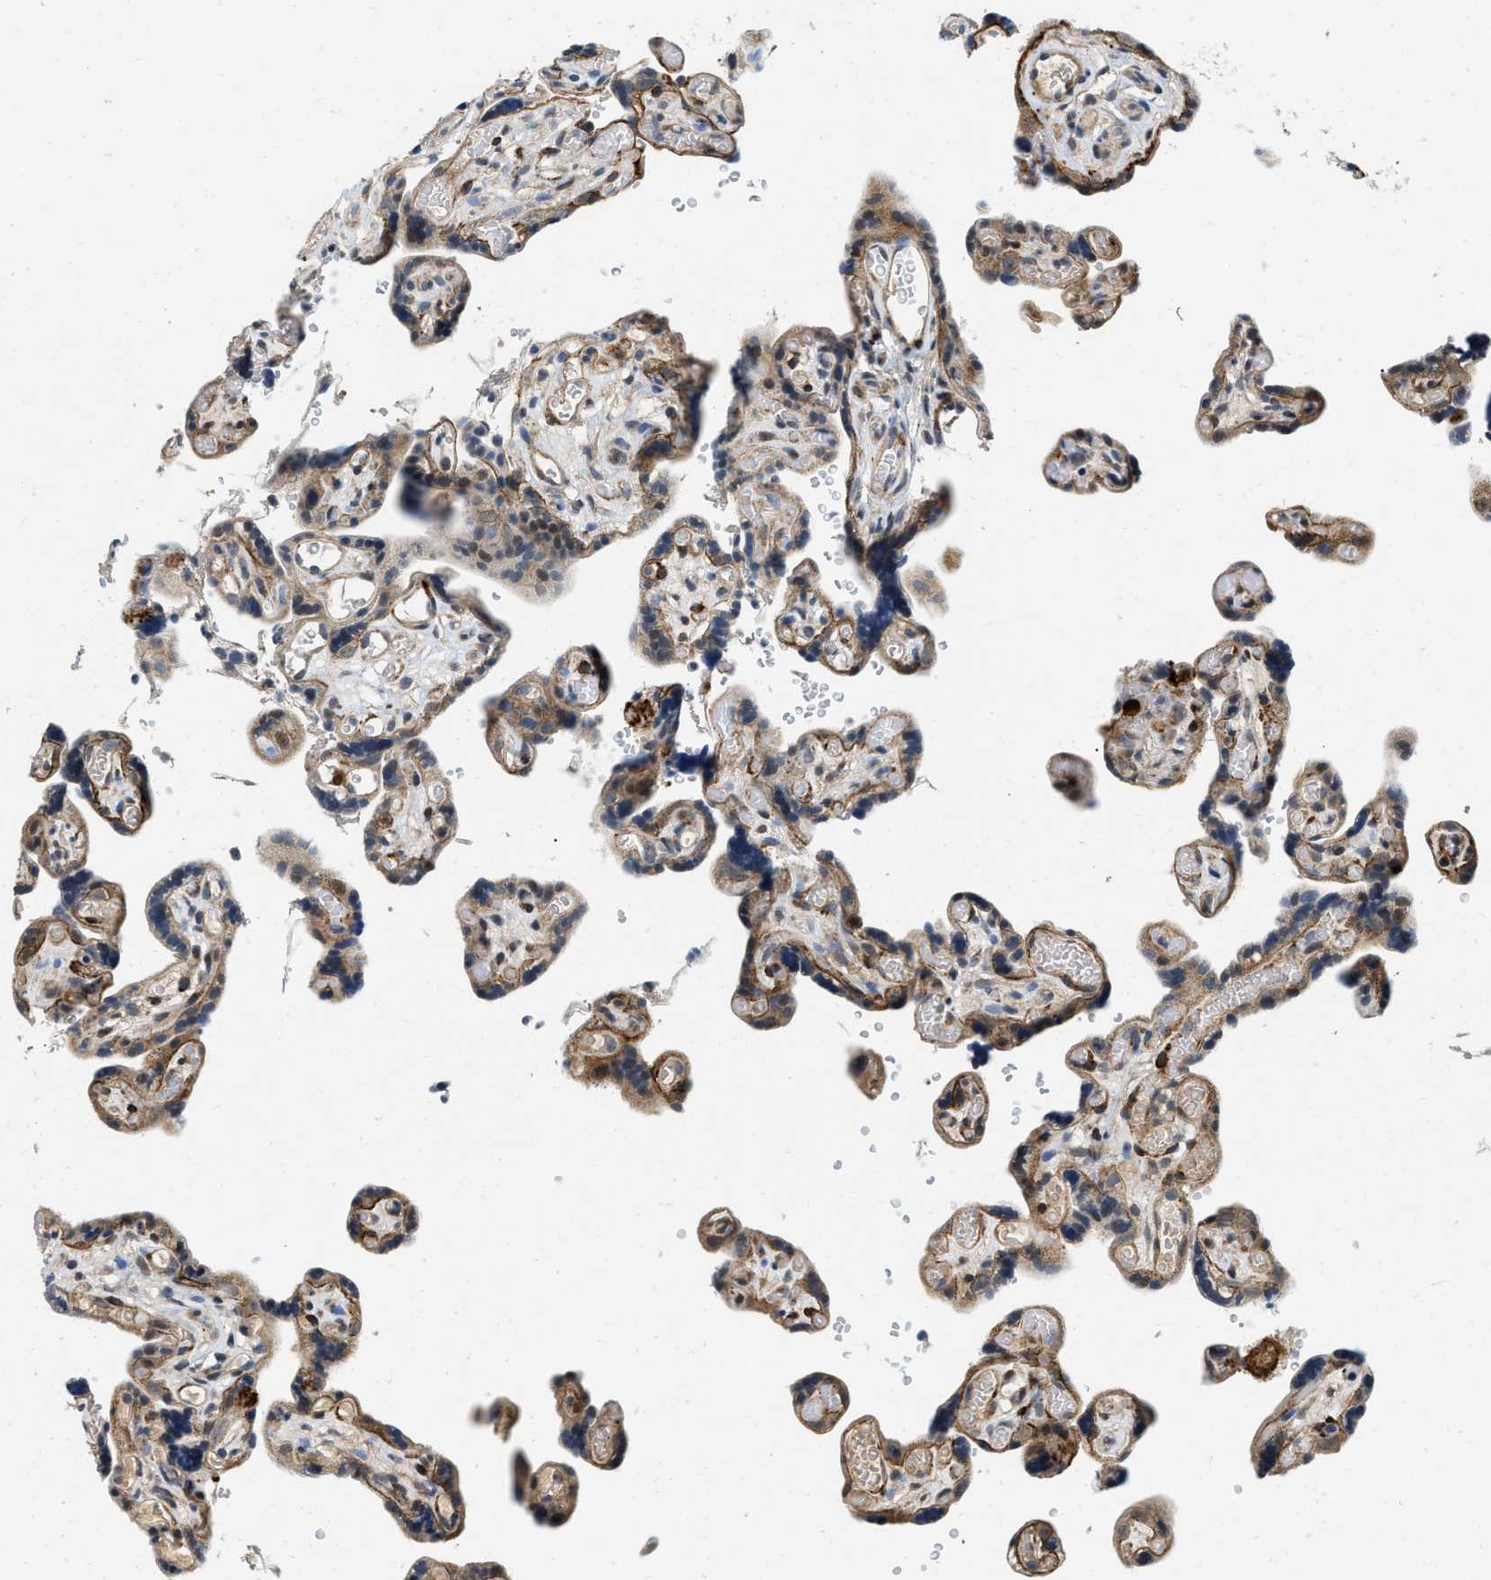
{"staining": {"intensity": "weak", "quantity": ">75%", "location": "cytoplasmic/membranous"}, "tissue": "placenta", "cell_type": "Decidual cells", "image_type": "normal", "snomed": [{"axis": "morphology", "description": "Normal tissue, NOS"}, {"axis": "topography", "description": "Placenta"}], "caption": "Approximately >75% of decidual cells in benign human placenta exhibit weak cytoplasmic/membranous protein expression as visualized by brown immunohistochemical staining.", "gene": "ZNF599", "patient": {"sex": "female", "age": 30}}